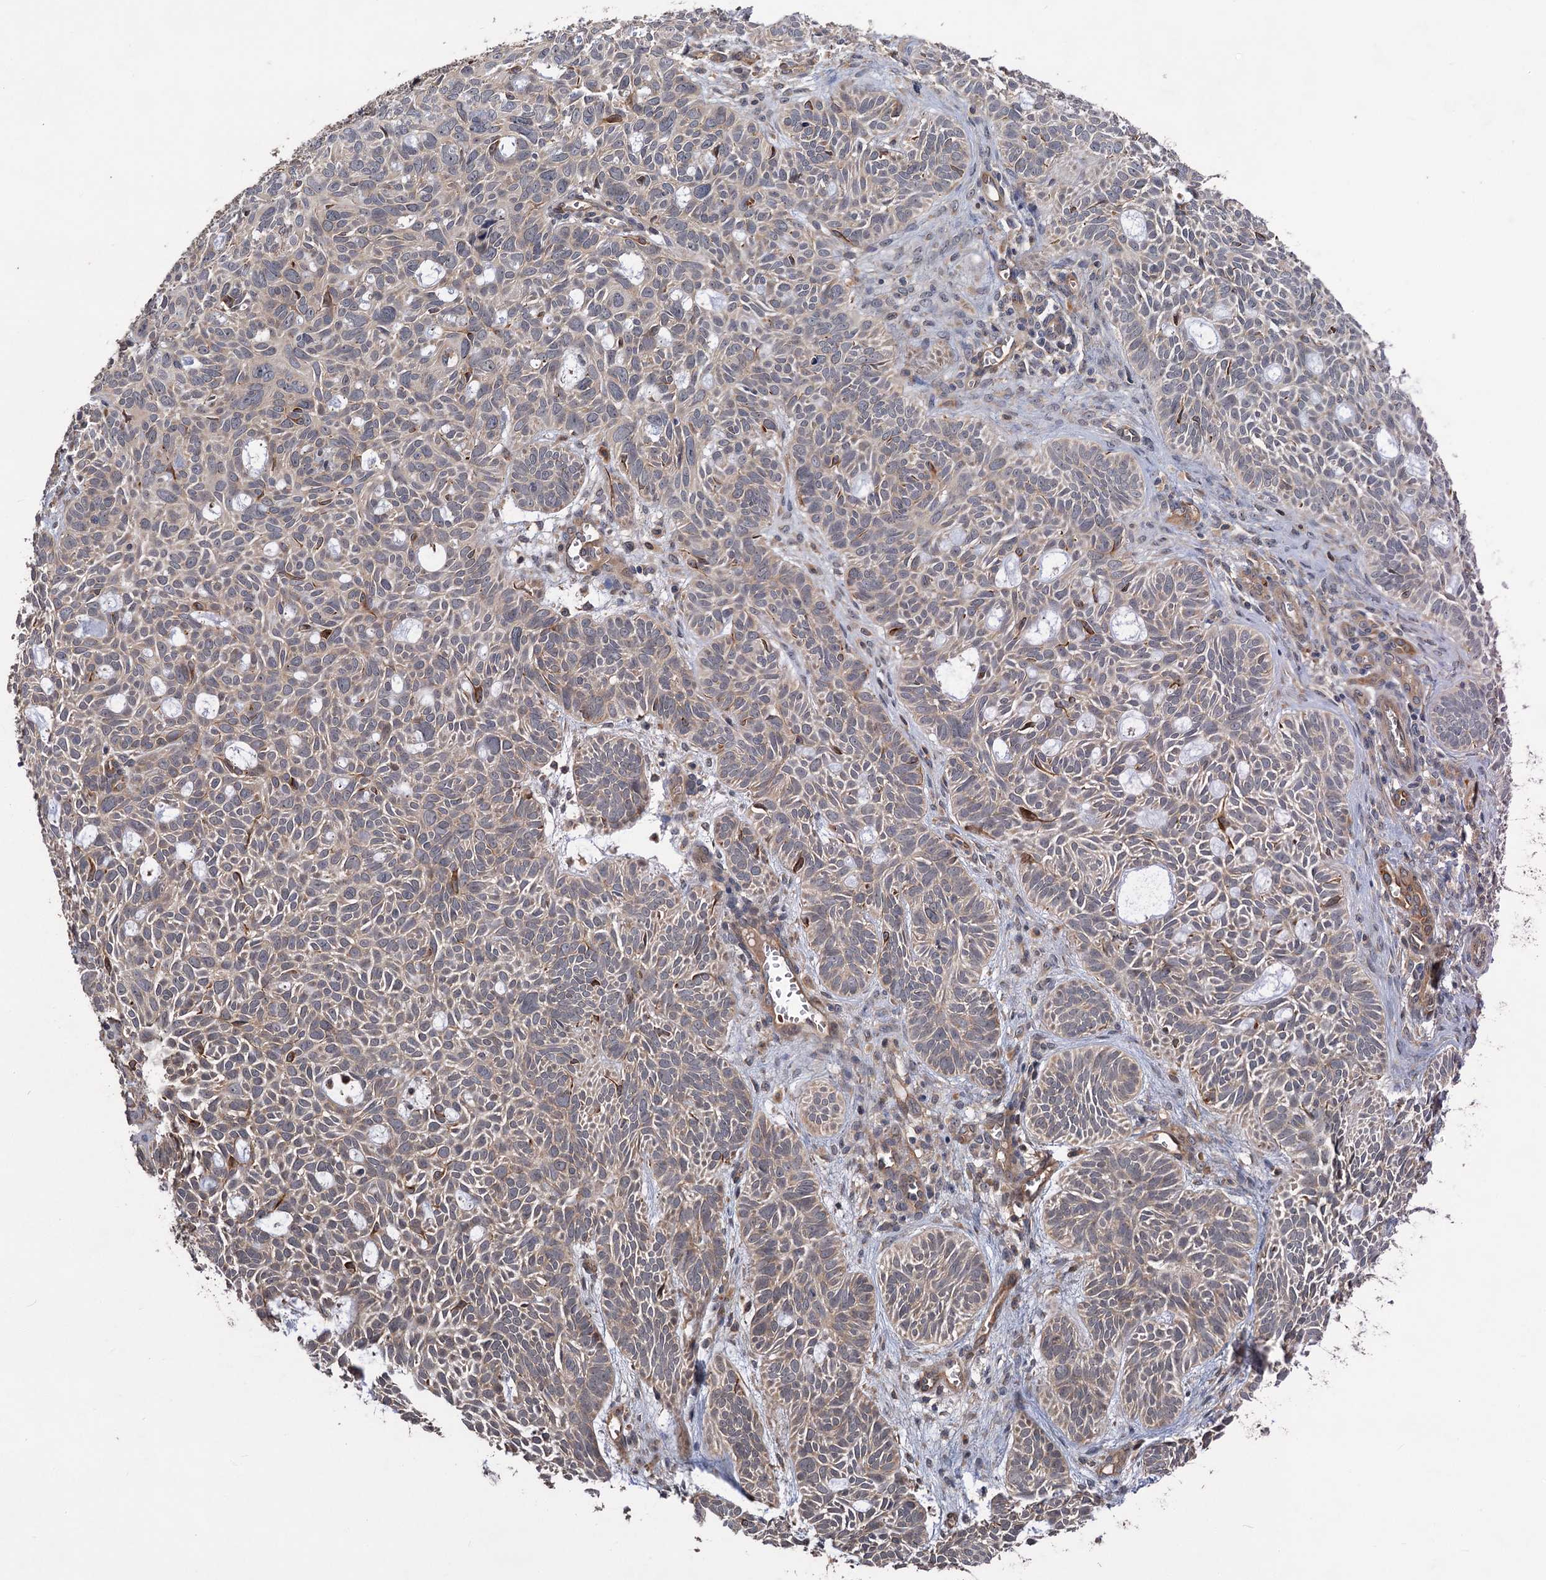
{"staining": {"intensity": "weak", "quantity": "<25%", "location": "cytoplasmic/membranous"}, "tissue": "skin cancer", "cell_type": "Tumor cells", "image_type": "cancer", "snomed": [{"axis": "morphology", "description": "Basal cell carcinoma"}, {"axis": "topography", "description": "Skin"}], "caption": "Tumor cells show no significant protein positivity in basal cell carcinoma (skin).", "gene": "PKN2", "patient": {"sex": "male", "age": 69}}